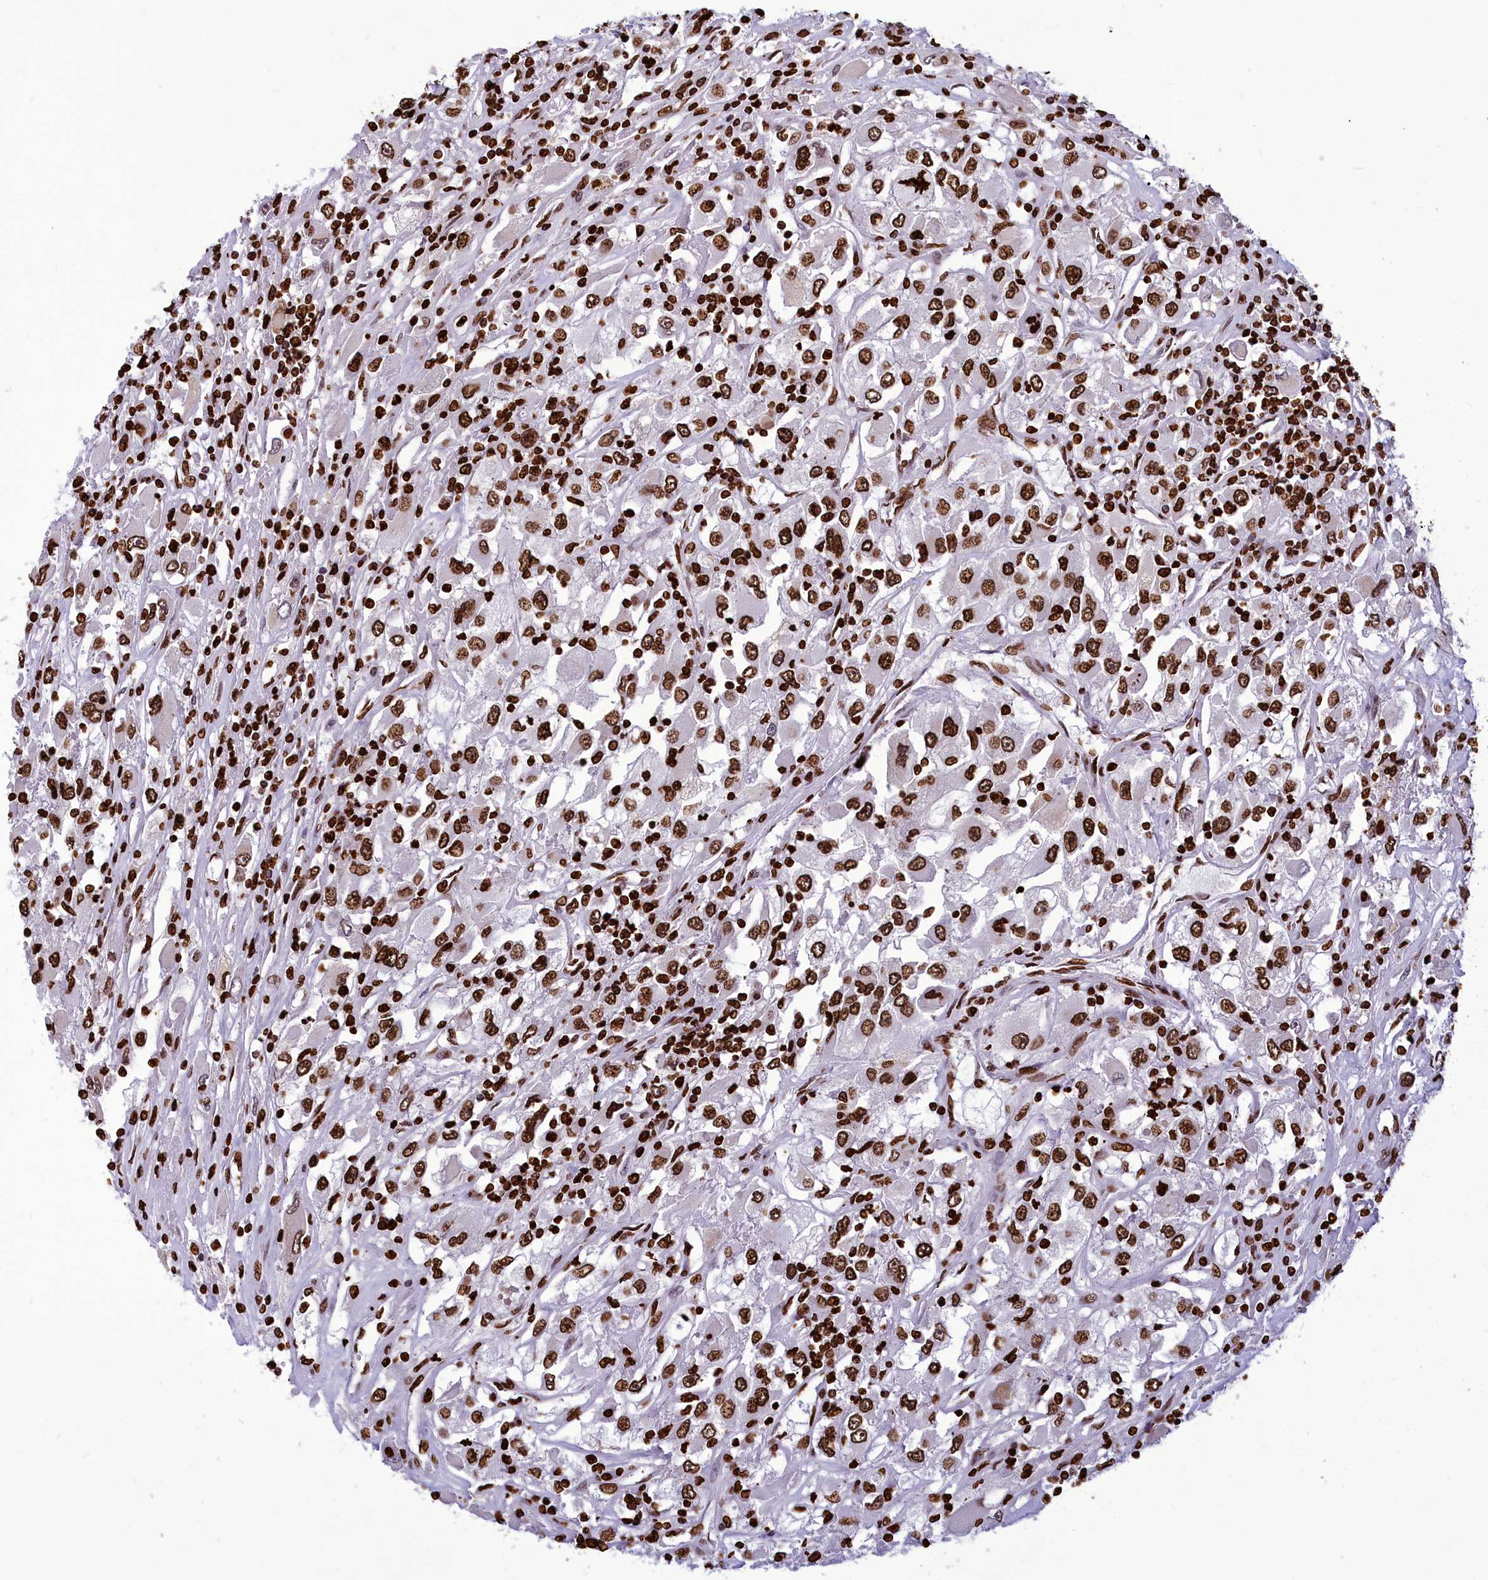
{"staining": {"intensity": "strong", "quantity": ">75%", "location": "nuclear"}, "tissue": "renal cancer", "cell_type": "Tumor cells", "image_type": "cancer", "snomed": [{"axis": "morphology", "description": "Adenocarcinoma, NOS"}, {"axis": "topography", "description": "Kidney"}], "caption": "About >75% of tumor cells in renal cancer demonstrate strong nuclear protein expression as visualized by brown immunohistochemical staining.", "gene": "AKAP17A", "patient": {"sex": "female", "age": 52}}